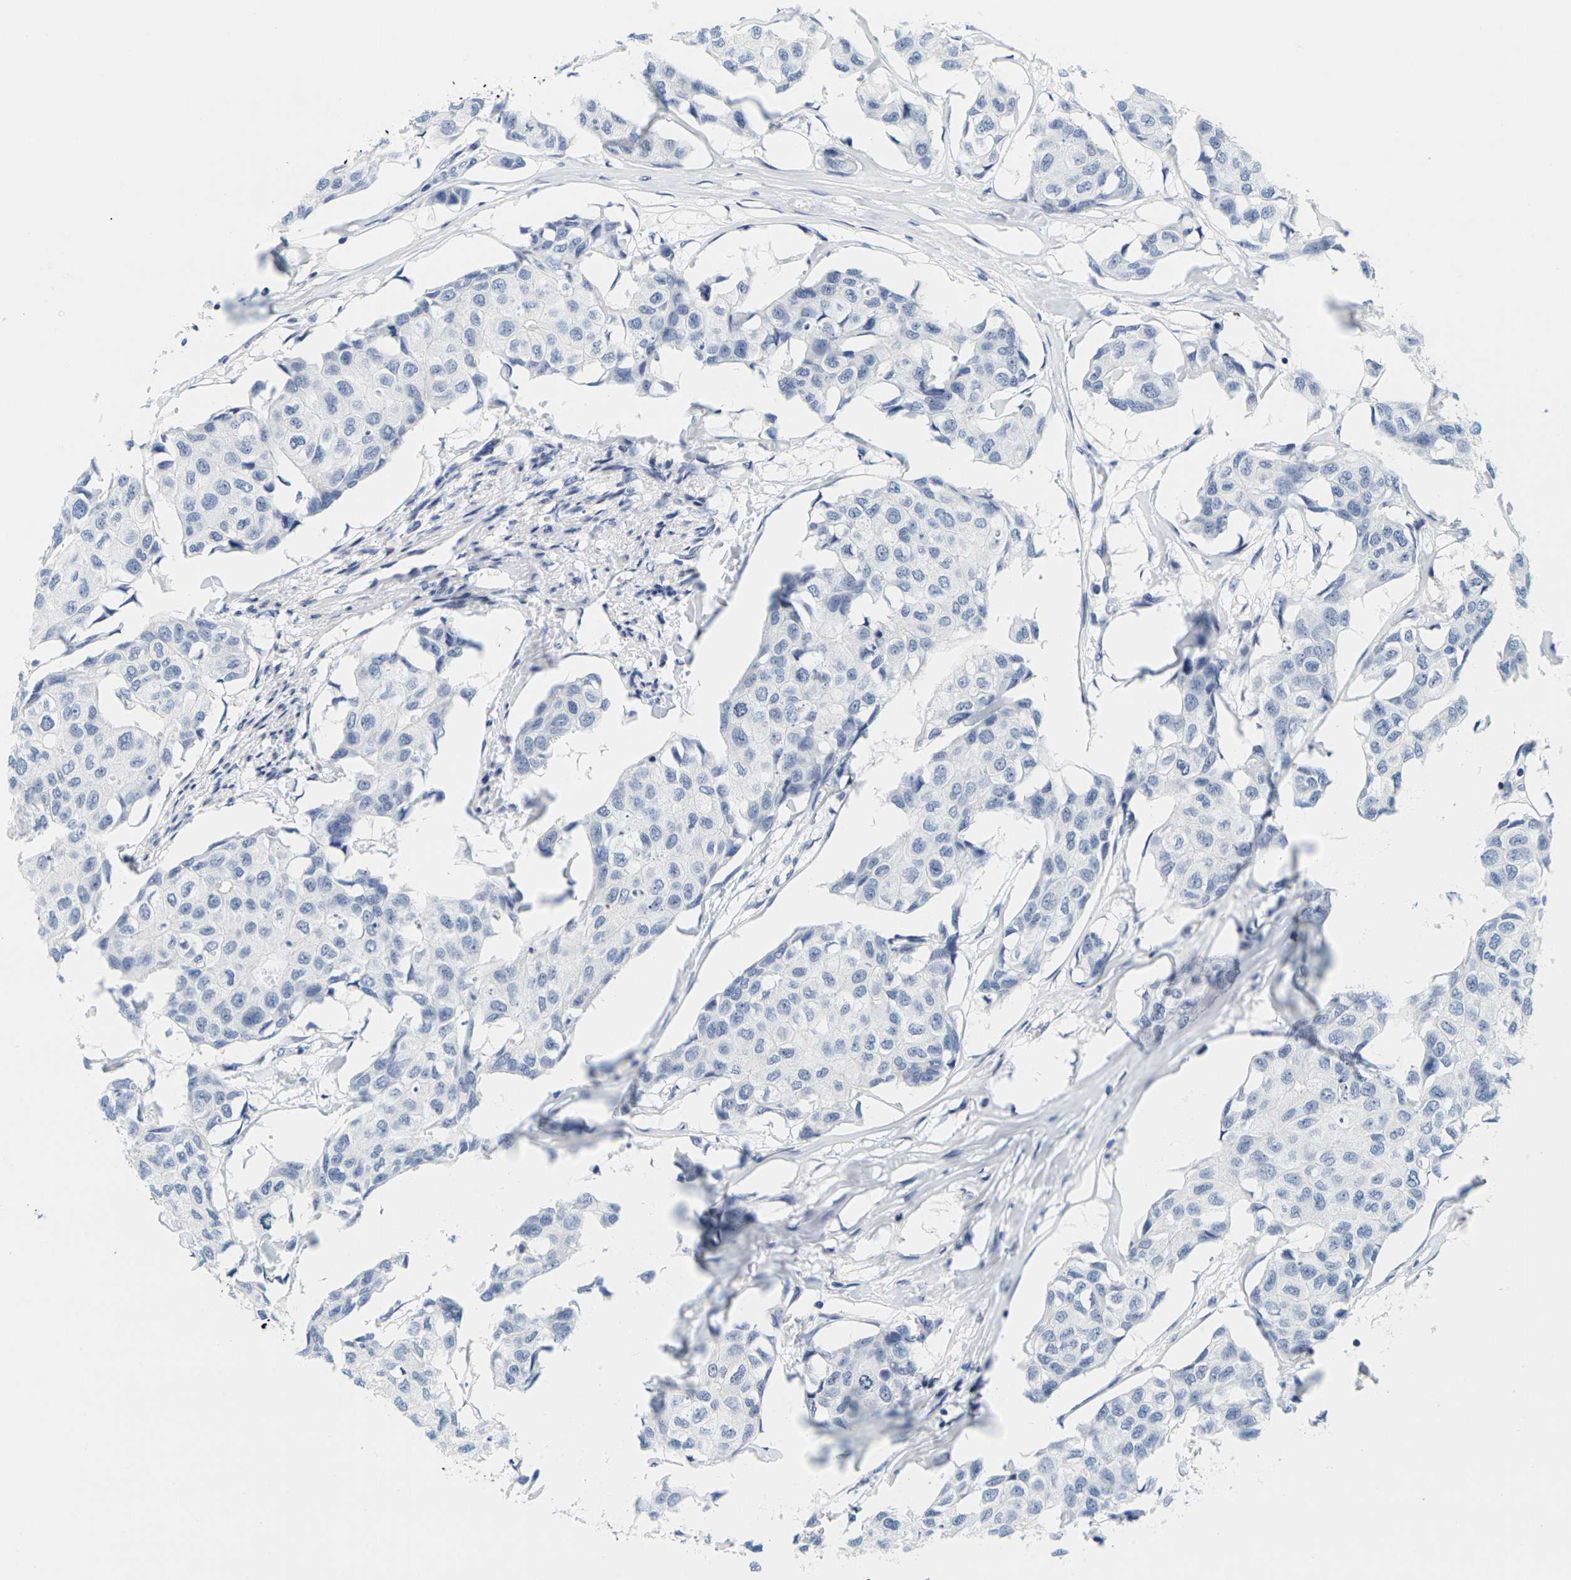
{"staining": {"intensity": "negative", "quantity": "none", "location": "none"}, "tissue": "breast cancer", "cell_type": "Tumor cells", "image_type": "cancer", "snomed": [{"axis": "morphology", "description": "Duct carcinoma"}, {"axis": "topography", "description": "Breast"}], "caption": "Tumor cells are negative for brown protein staining in breast cancer.", "gene": "HLA-DOB", "patient": {"sex": "female", "age": 80}}